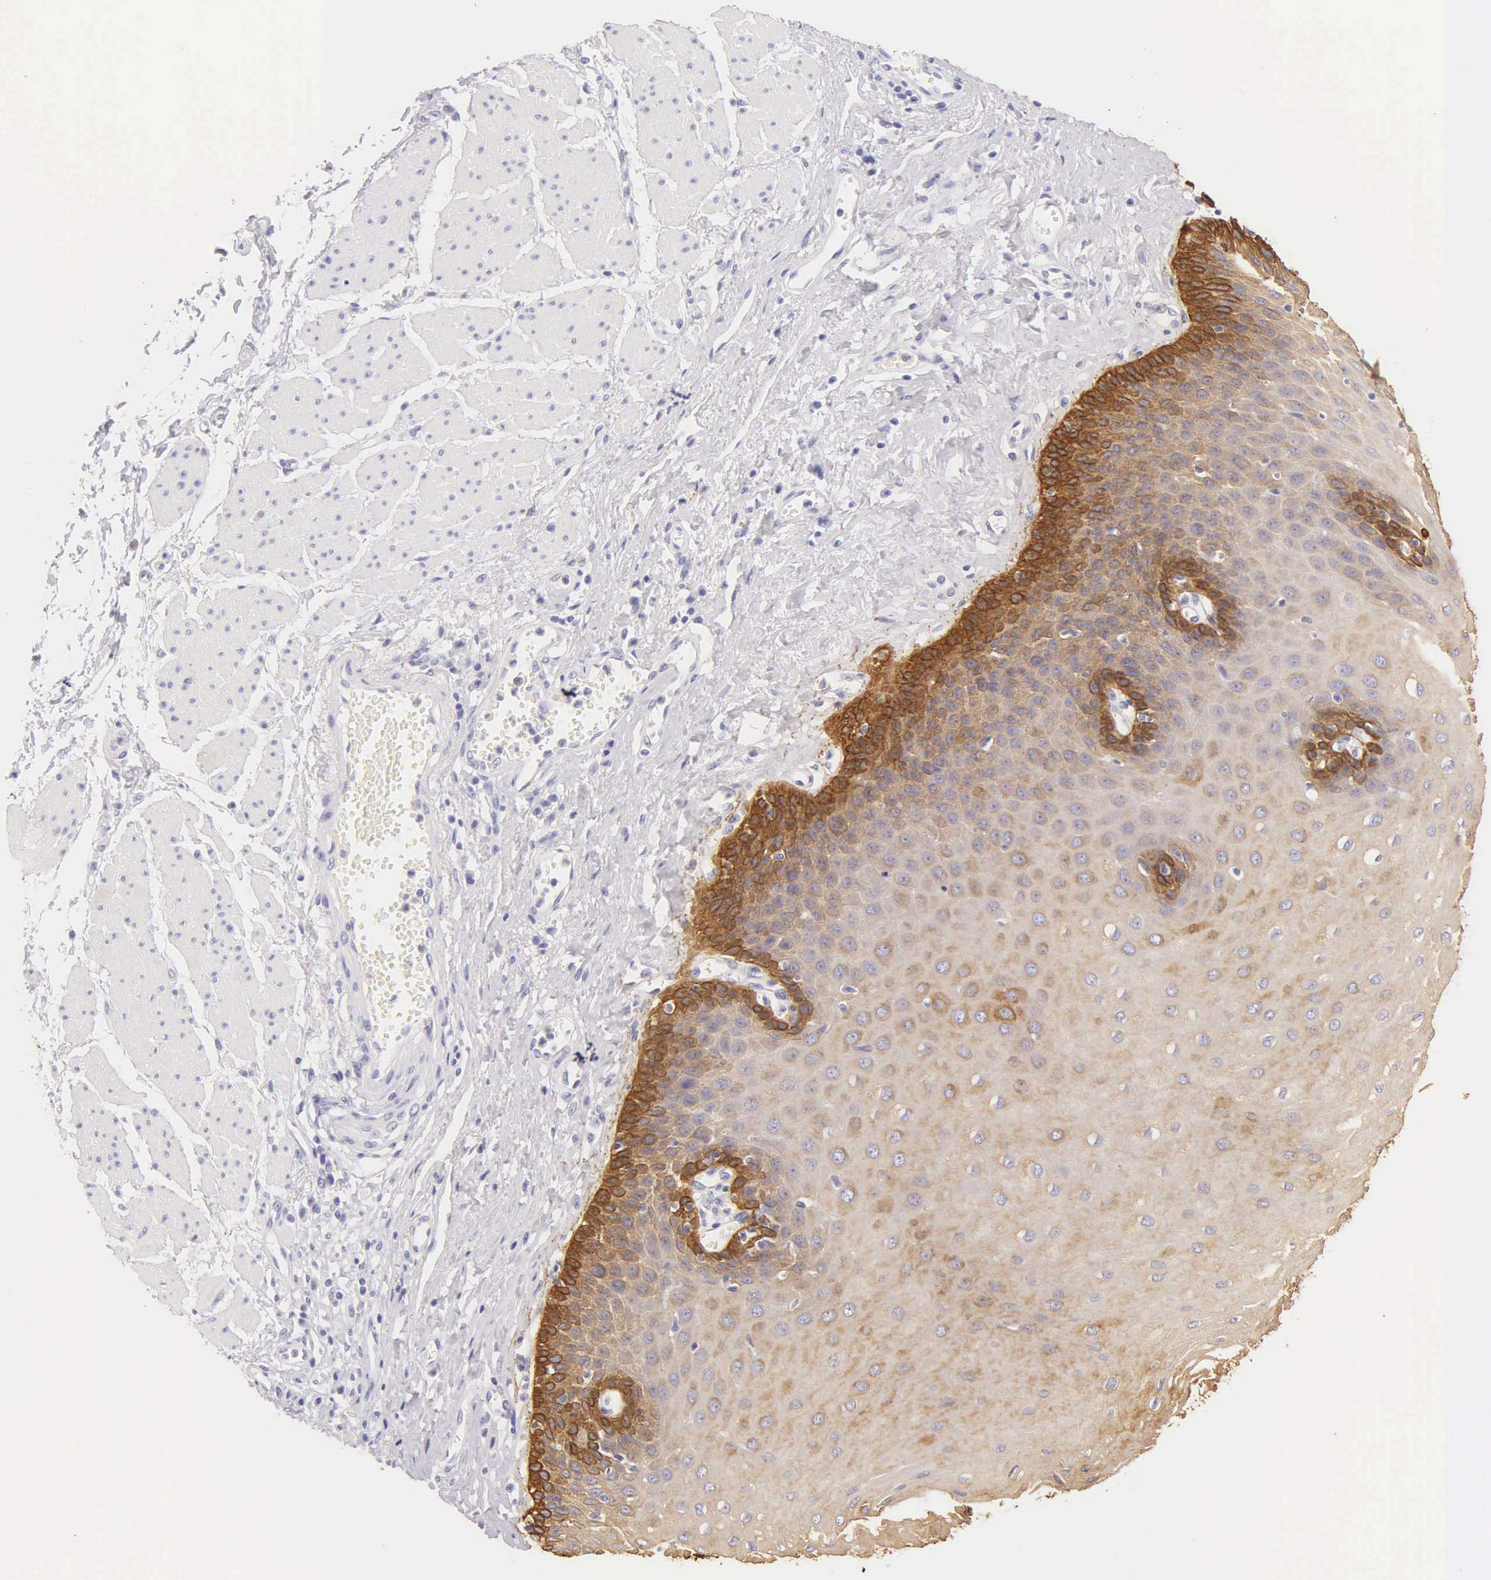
{"staining": {"intensity": "moderate", "quantity": "<25%", "location": "cytoplasmic/membranous"}, "tissue": "esophagus", "cell_type": "Squamous epithelial cells", "image_type": "normal", "snomed": [{"axis": "morphology", "description": "Normal tissue, NOS"}, {"axis": "topography", "description": "Esophagus"}], "caption": "Immunohistochemistry (IHC) staining of benign esophagus, which exhibits low levels of moderate cytoplasmic/membranous expression in approximately <25% of squamous epithelial cells indicating moderate cytoplasmic/membranous protein staining. The staining was performed using DAB (3,3'-diaminobenzidine) (brown) for protein detection and nuclei were counterstained in hematoxylin (blue).", "gene": "KRT14", "patient": {"sex": "male", "age": 65}}